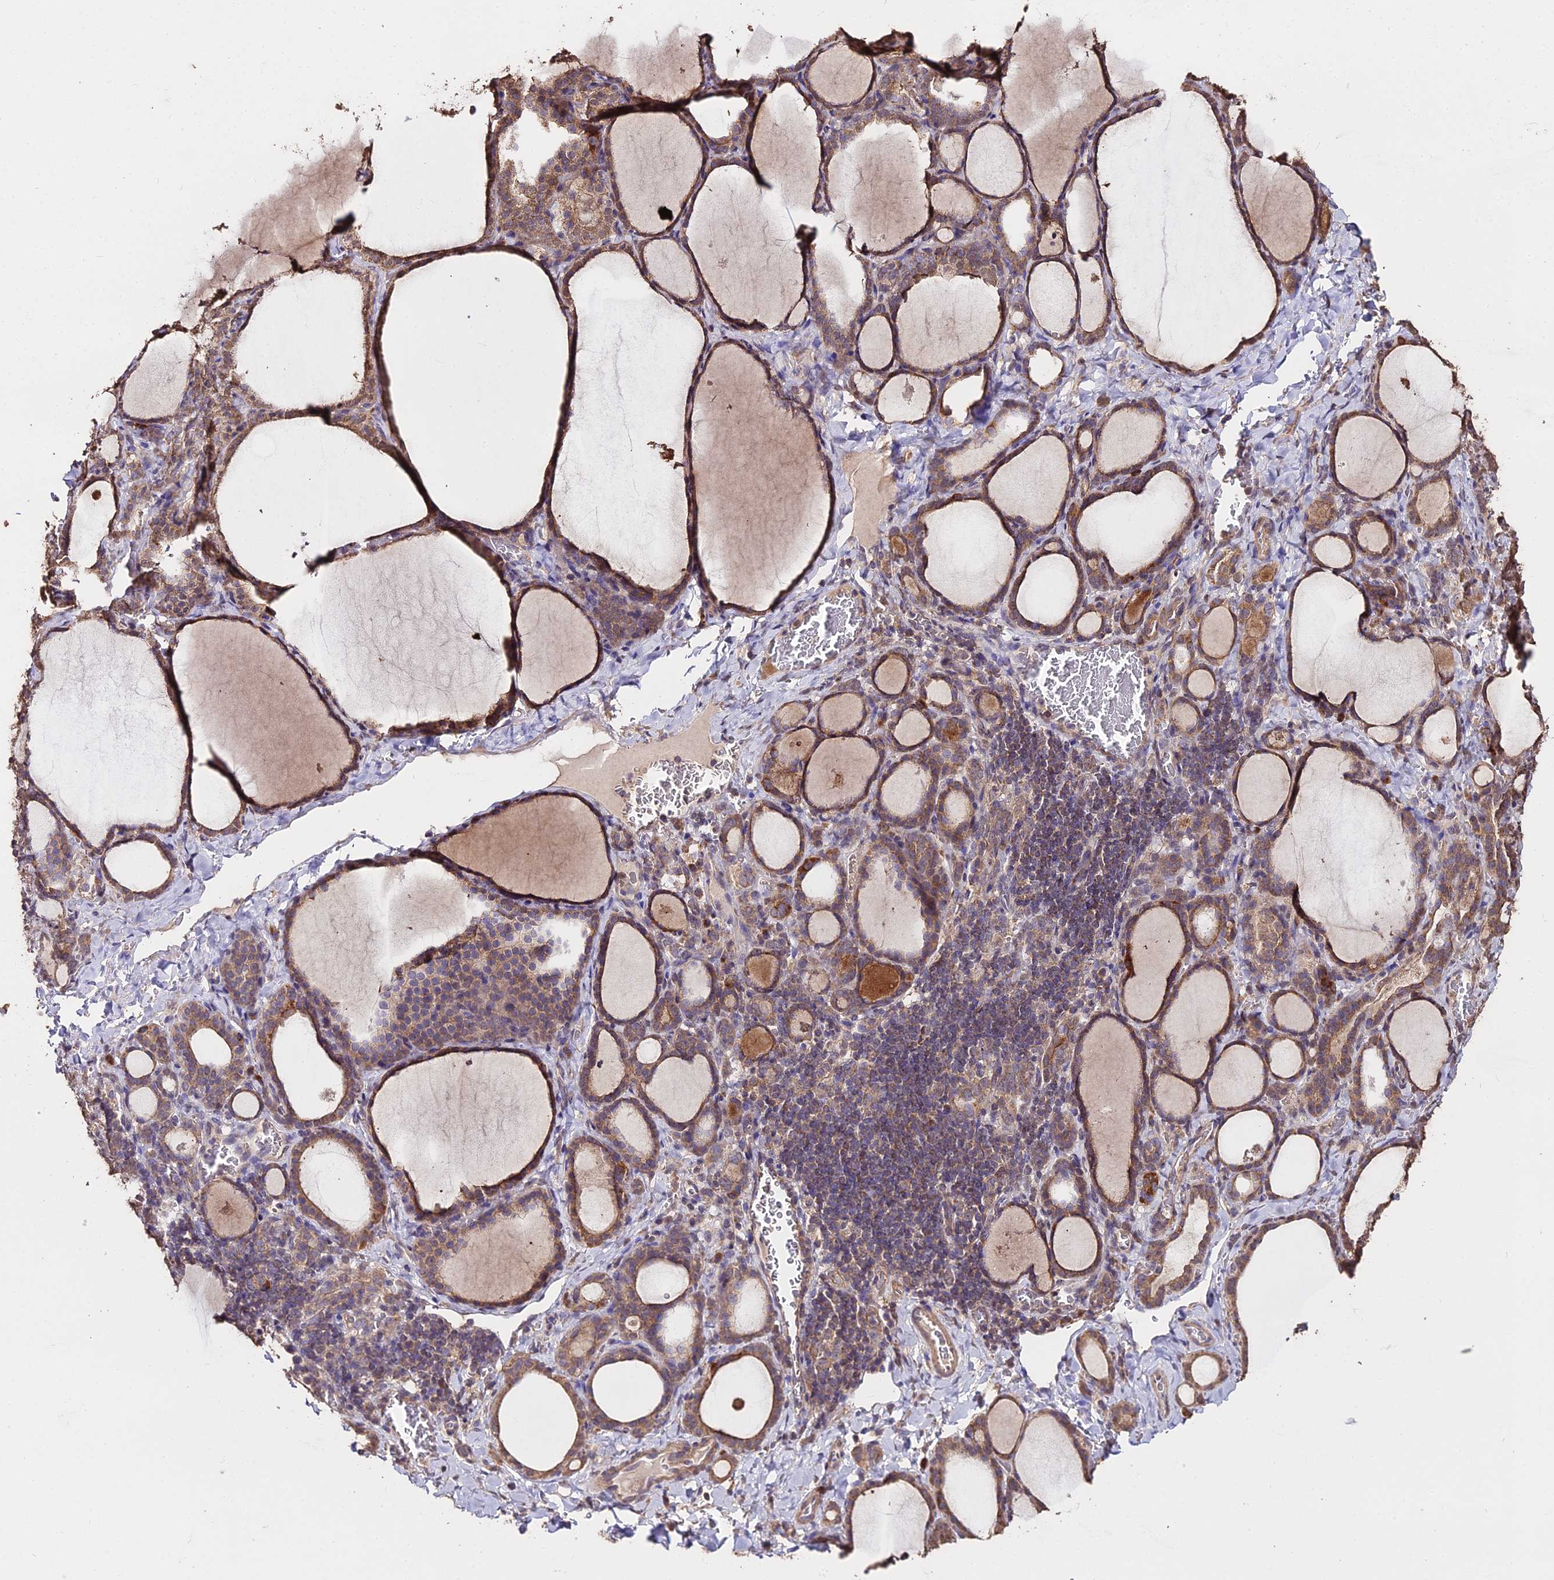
{"staining": {"intensity": "moderate", "quantity": ">75%", "location": "cytoplasmic/membranous"}, "tissue": "thyroid gland", "cell_type": "Glandular cells", "image_type": "normal", "snomed": [{"axis": "morphology", "description": "Normal tissue, NOS"}, {"axis": "topography", "description": "Thyroid gland"}], "caption": "Immunohistochemistry (DAB (3,3'-diaminobenzidine)) staining of unremarkable thyroid gland displays moderate cytoplasmic/membranous protein staining in about >75% of glandular cells.", "gene": "METTL13", "patient": {"sex": "female", "age": 39}}